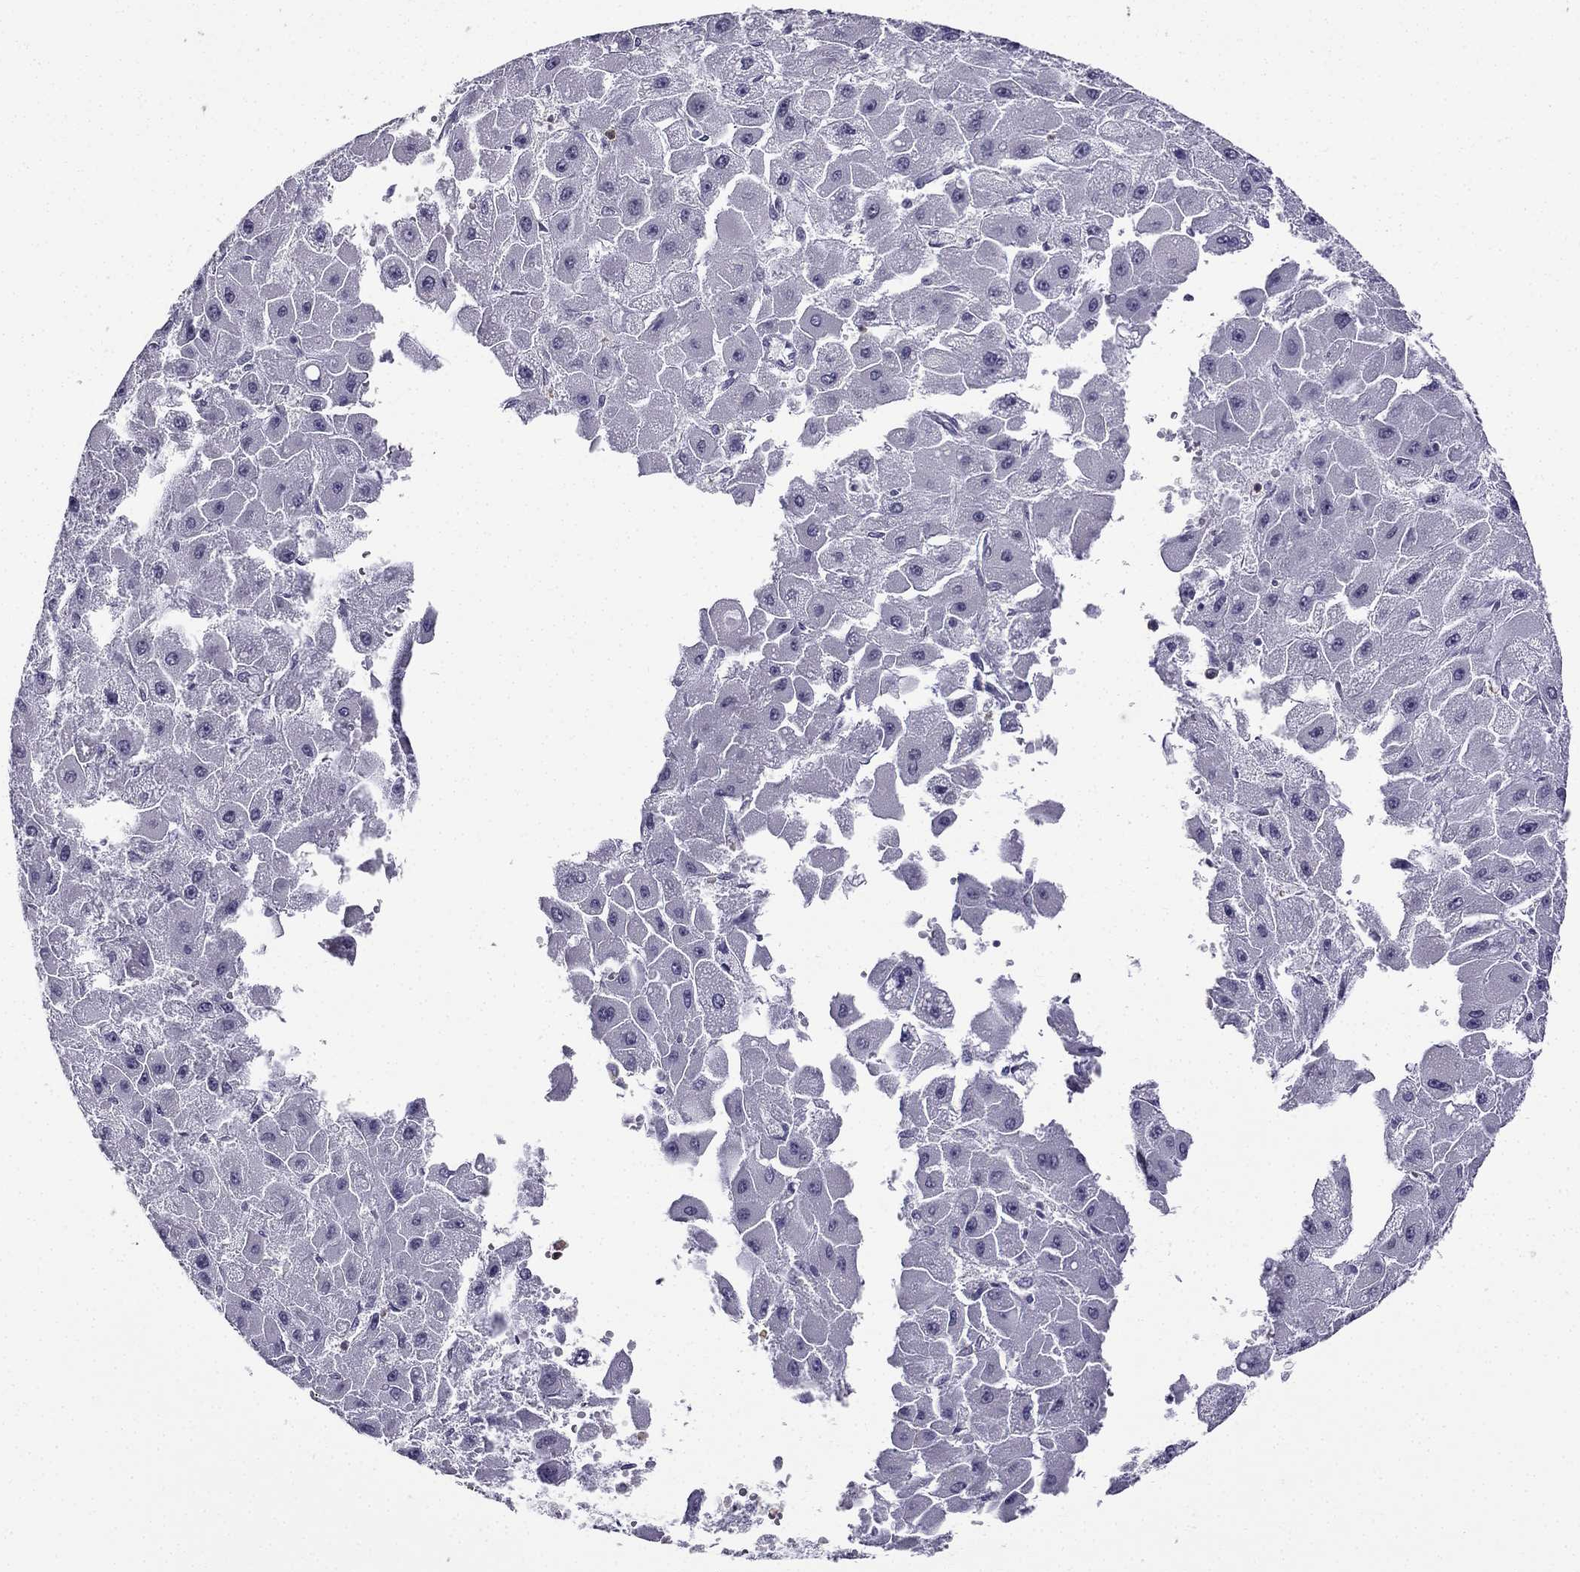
{"staining": {"intensity": "negative", "quantity": "none", "location": "none"}, "tissue": "liver cancer", "cell_type": "Tumor cells", "image_type": "cancer", "snomed": [{"axis": "morphology", "description": "Carcinoma, Hepatocellular, NOS"}, {"axis": "topography", "description": "Liver"}], "caption": "High power microscopy image of an IHC image of hepatocellular carcinoma (liver), revealing no significant expression in tumor cells.", "gene": "CCK", "patient": {"sex": "female", "age": 25}}